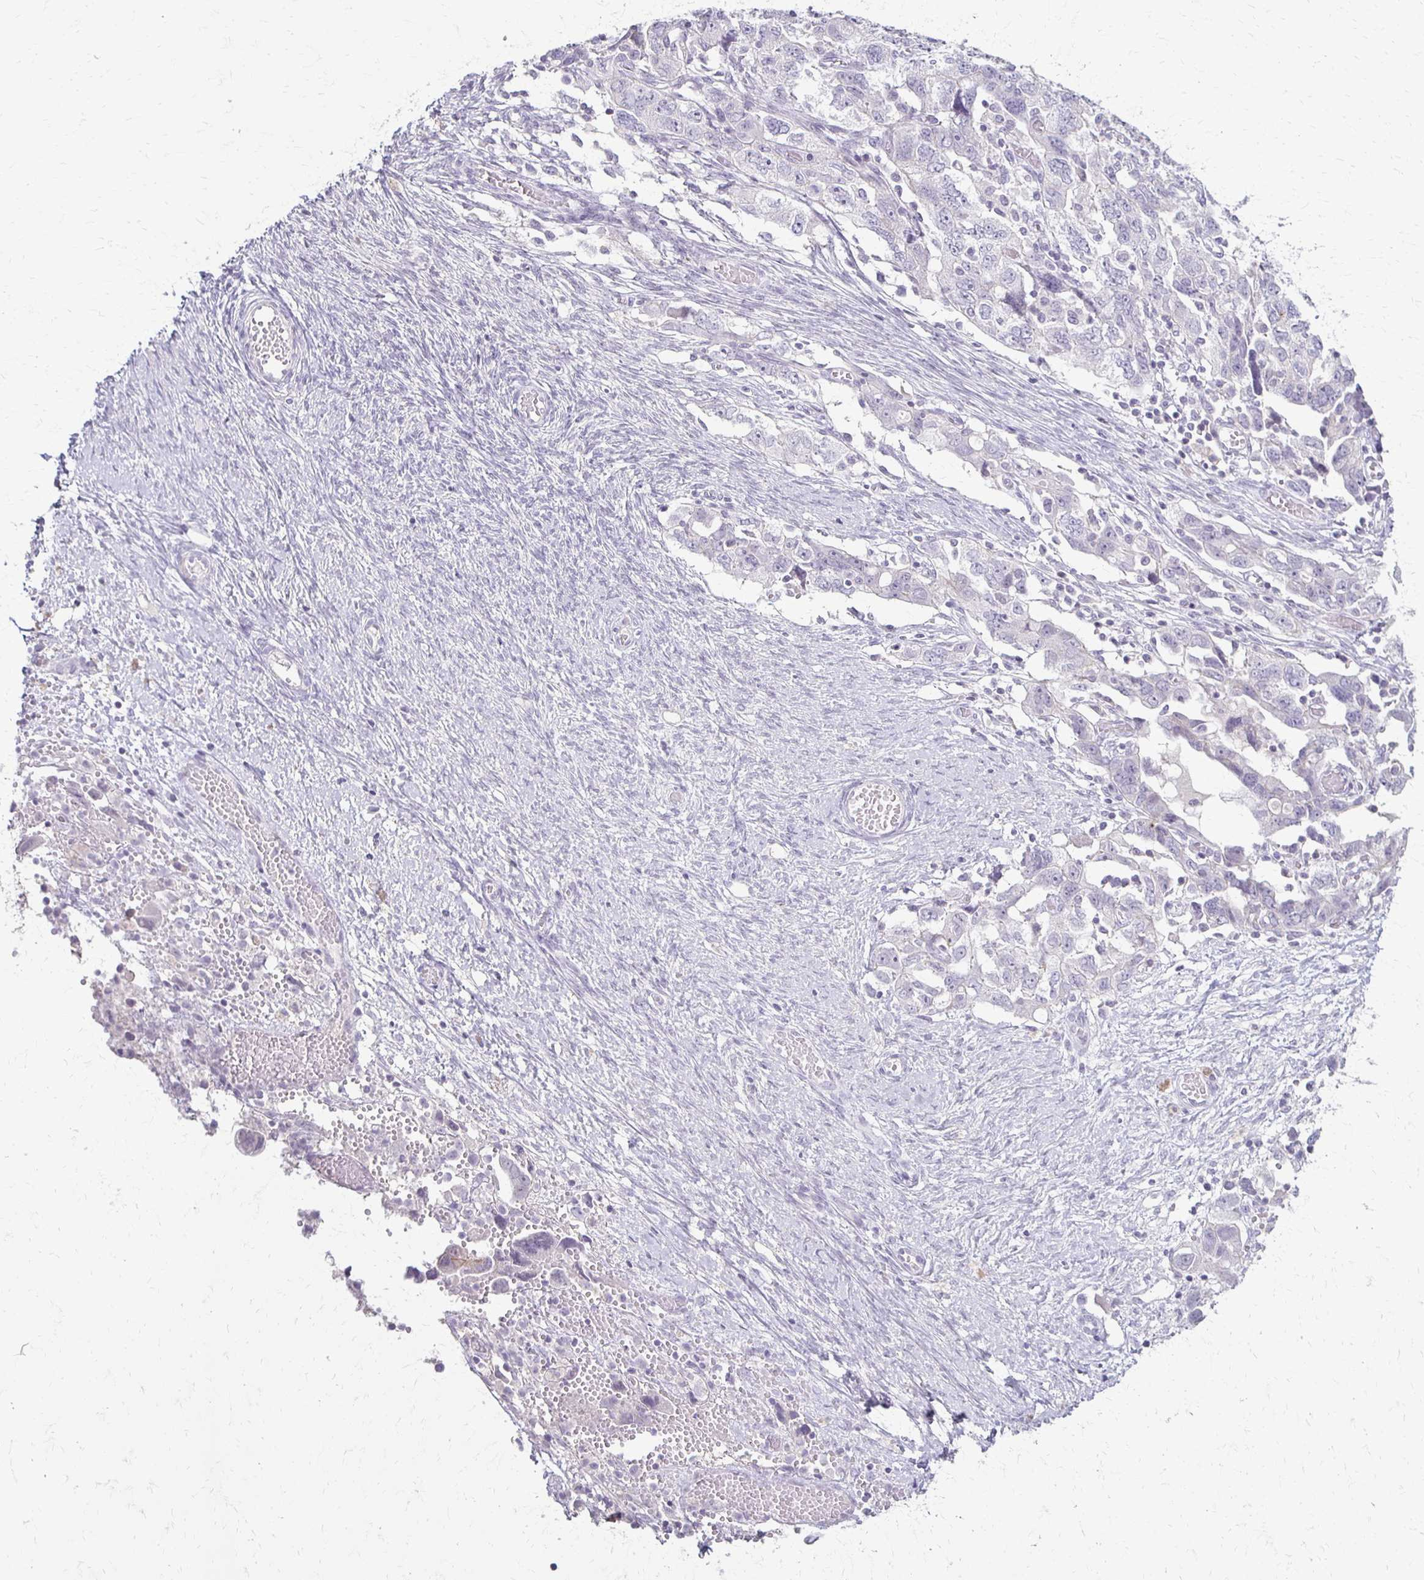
{"staining": {"intensity": "negative", "quantity": "none", "location": "none"}, "tissue": "ovarian cancer", "cell_type": "Tumor cells", "image_type": "cancer", "snomed": [{"axis": "morphology", "description": "Carcinoma, NOS"}, {"axis": "morphology", "description": "Cystadenocarcinoma, serous, NOS"}, {"axis": "topography", "description": "Ovary"}], "caption": "Immunohistochemistry (IHC) image of neoplastic tissue: serous cystadenocarcinoma (ovarian) stained with DAB (3,3'-diaminobenzidine) displays no significant protein positivity in tumor cells.", "gene": "FOXO4", "patient": {"sex": "female", "age": 69}}